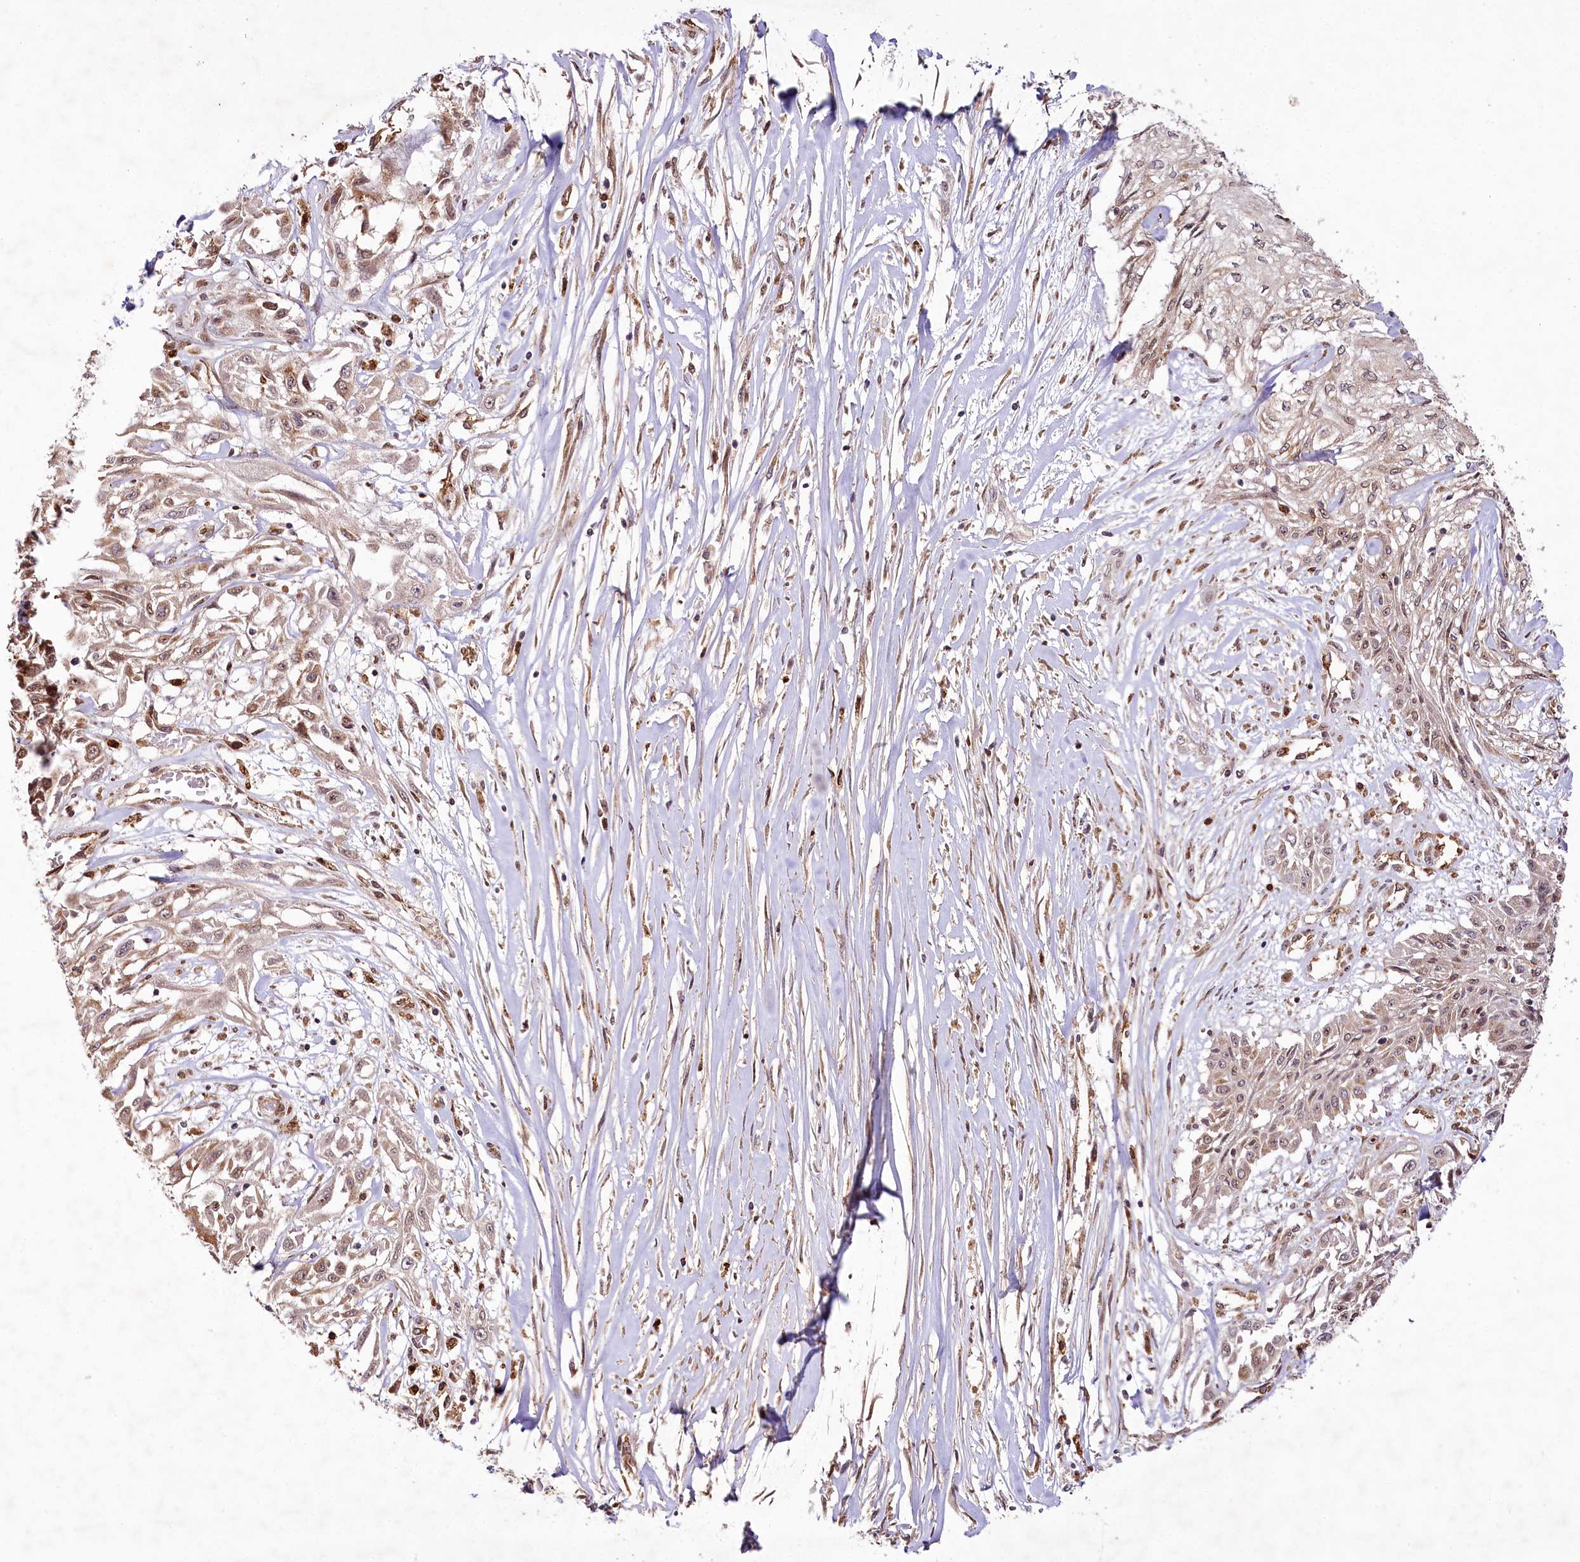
{"staining": {"intensity": "moderate", "quantity": ">75%", "location": "cytoplasmic/membranous,nuclear"}, "tissue": "skin cancer", "cell_type": "Tumor cells", "image_type": "cancer", "snomed": [{"axis": "morphology", "description": "Squamous cell carcinoma, NOS"}, {"axis": "morphology", "description": "Squamous cell carcinoma, metastatic, NOS"}, {"axis": "topography", "description": "Skin"}, {"axis": "topography", "description": "Lymph node"}], "caption": "This is an image of immunohistochemistry staining of skin cancer, which shows moderate staining in the cytoplasmic/membranous and nuclear of tumor cells.", "gene": "ALKBH8", "patient": {"sex": "male", "age": 75}}